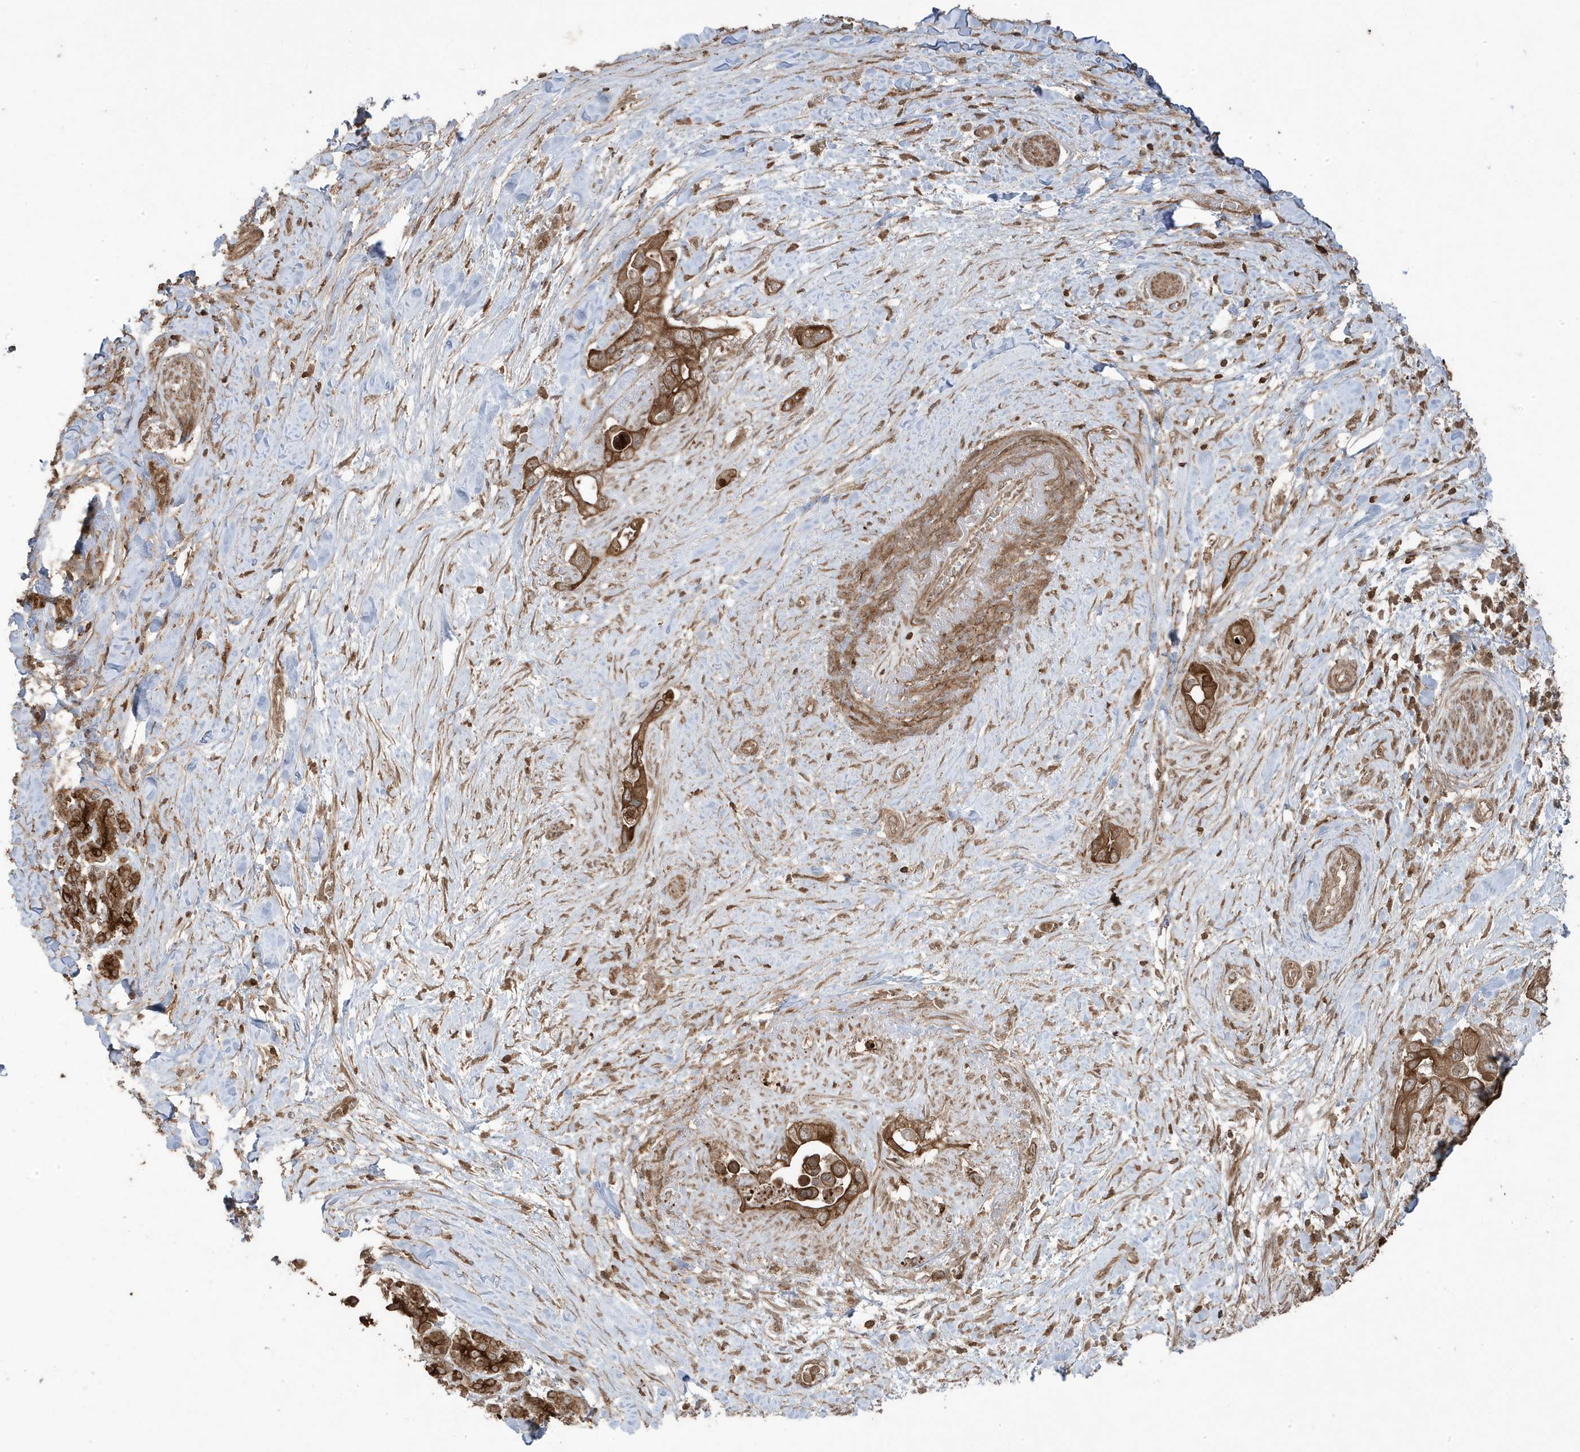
{"staining": {"intensity": "strong", "quantity": ">75%", "location": "cytoplasmic/membranous"}, "tissue": "pancreatic cancer", "cell_type": "Tumor cells", "image_type": "cancer", "snomed": [{"axis": "morphology", "description": "Inflammation, NOS"}, {"axis": "morphology", "description": "Adenocarcinoma, NOS"}, {"axis": "topography", "description": "Pancreas"}], "caption": "Protein expression analysis of human pancreatic cancer reveals strong cytoplasmic/membranous expression in about >75% of tumor cells.", "gene": "ASAP1", "patient": {"sex": "female", "age": 56}}